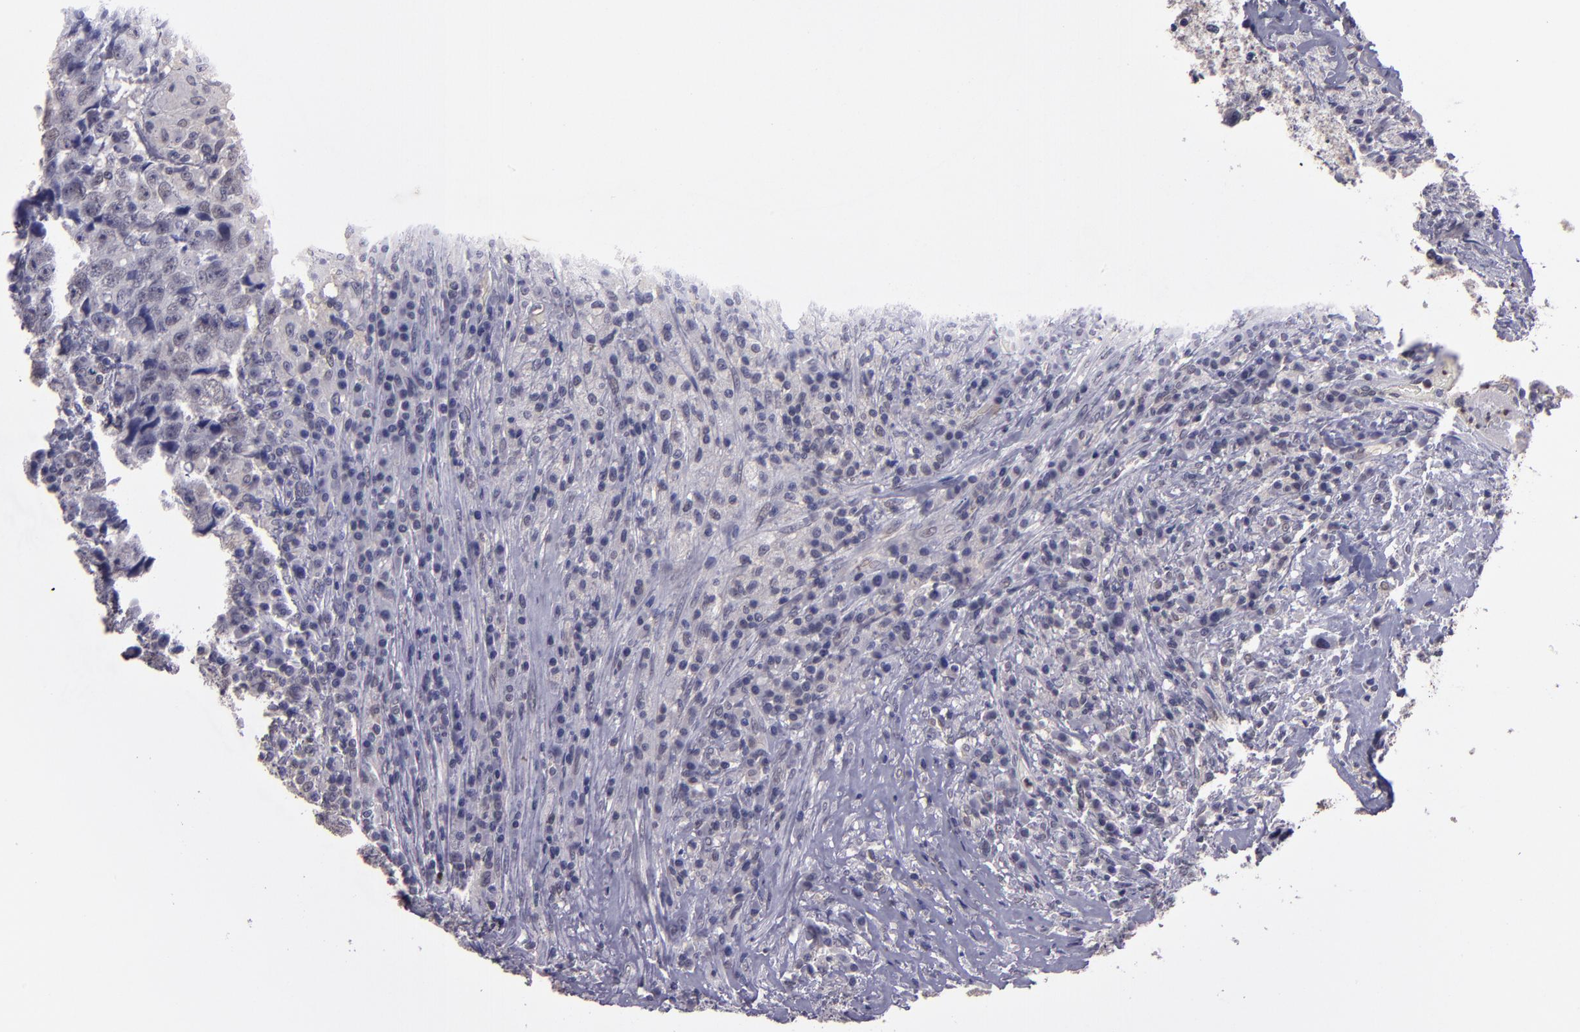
{"staining": {"intensity": "negative", "quantity": "none", "location": "none"}, "tissue": "testis cancer", "cell_type": "Tumor cells", "image_type": "cancer", "snomed": [{"axis": "morphology", "description": "Necrosis, NOS"}, {"axis": "morphology", "description": "Carcinoma, Embryonal, NOS"}, {"axis": "topography", "description": "Testis"}], "caption": "IHC of testis cancer reveals no expression in tumor cells.", "gene": "CEBPE", "patient": {"sex": "male", "age": 19}}